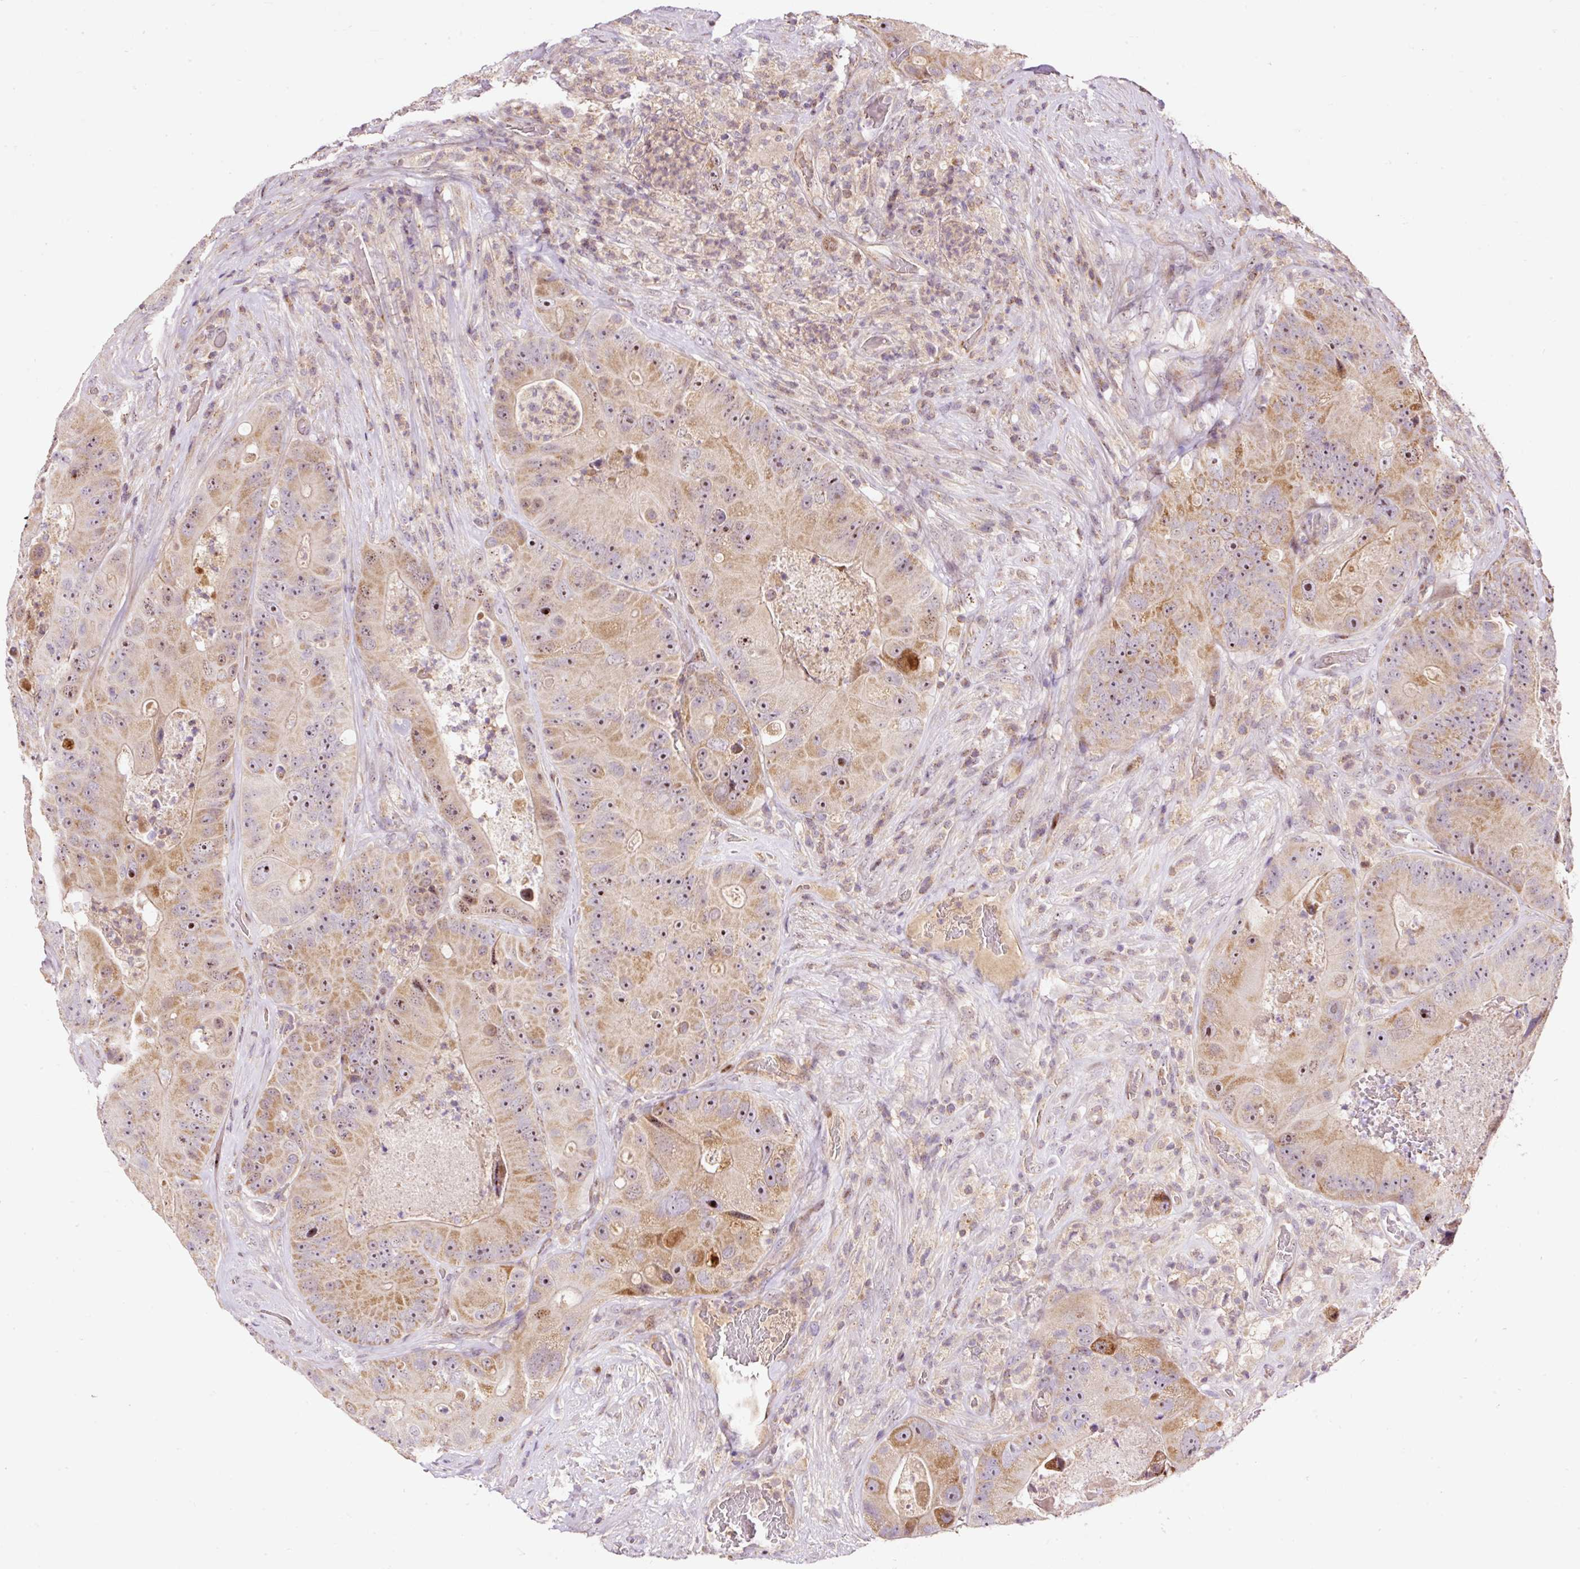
{"staining": {"intensity": "moderate", "quantity": "25%-75%", "location": "cytoplasmic/membranous,nuclear"}, "tissue": "colorectal cancer", "cell_type": "Tumor cells", "image_type": "cancer", "snomed": [{"axis": "morphology", "description": "Adenocarcinoma, NOS"}, {"axis": "topography", "description": "Colon"}], "caption": "Immunohistochemistry (IHC) micrograph of adenocarcinoma (colorectal) stained for a protein (brown), which shows medium levels of moderate cytoplasmic/membranous and nuclear staining in approximately 25%-75% of tumor cells.", "gene": "BOLA3", "patient": {"sex": "female", "age": 86}}